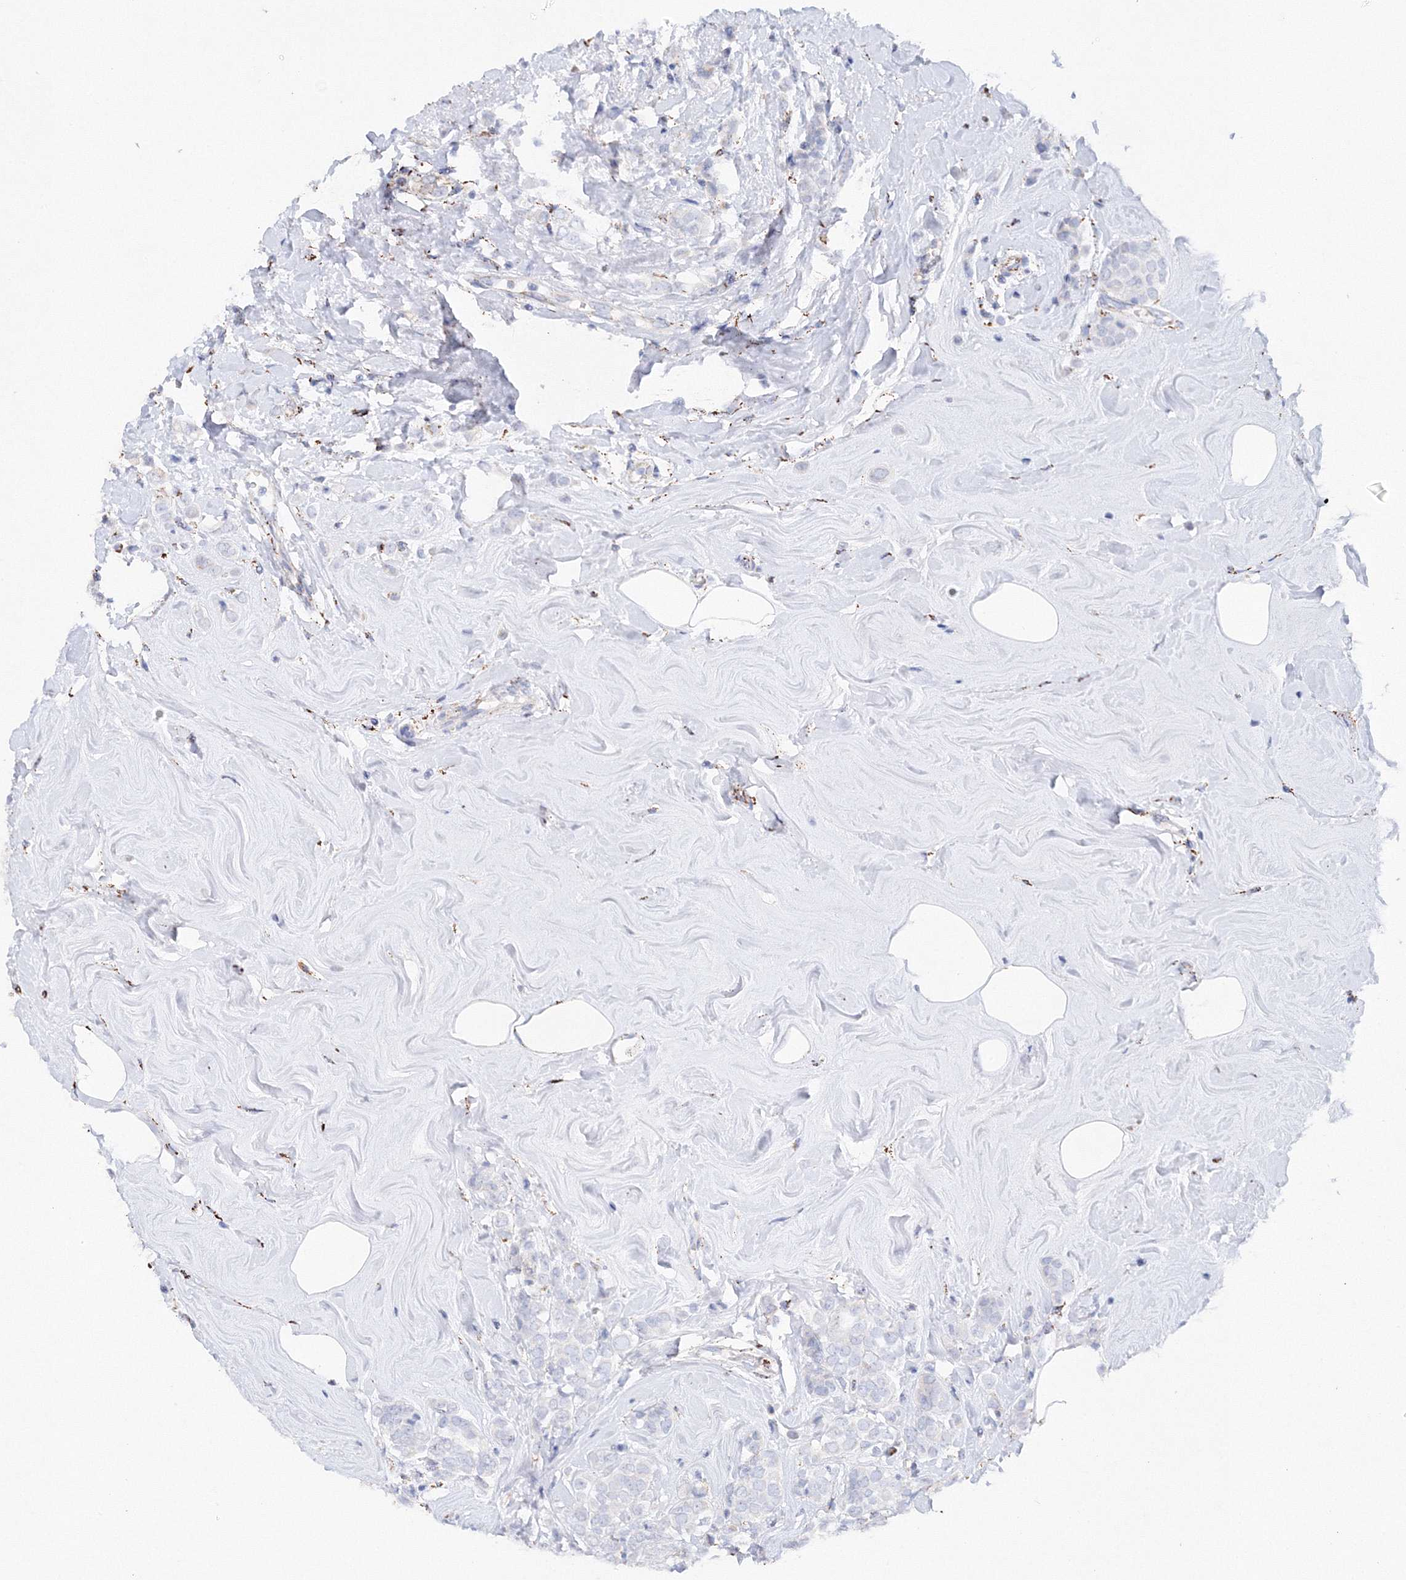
{"staining": {"intensity": "negative", "quantity": "none", "location": "none"}, "tissue": "breast cancer", "cell_type": "Tumor cells", "image_type": "cancer", "snomed": [{"axis": "morphology", "description": "Lobular carcinoma"}, {"axis": "topography", "description": "Breast"}], "caption": "Immunohistochemical staining of breast cancer reveals no significant staining in tumor cells.", "gene": "MERTK", "patient": {"sex": "female", "age": 47}}